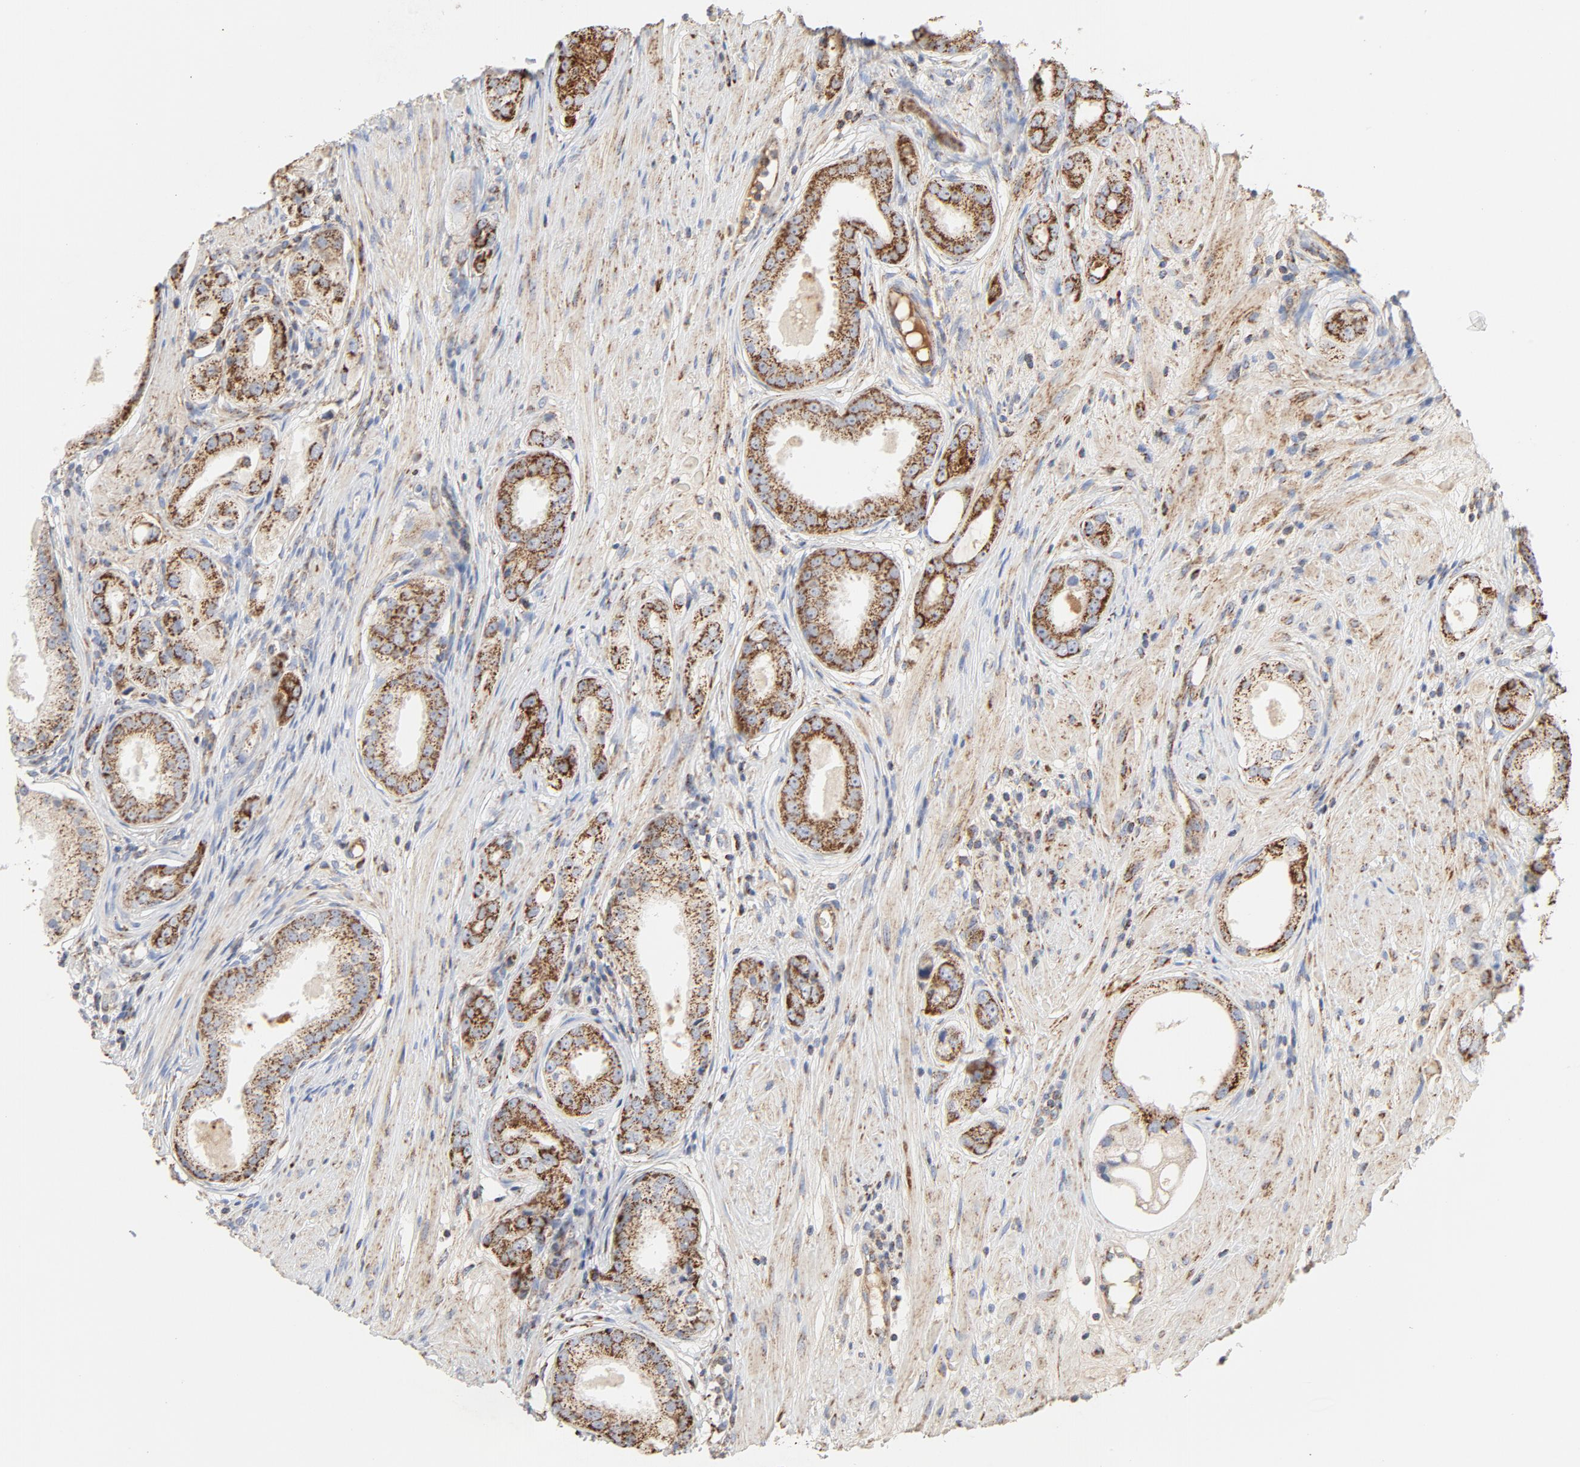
{"staining": {"intensity": "strong", "quantity": ">75%", "location": "cytoplasmic/membranous"}, "tissue": "prostate cancer", "cell_type": "Tumor cells", "image_type": "cancer", "snomed": [{"axis": "morphology", "description": "Adenocarcinoma, Medium grade"}, {"axis": "topography", "description": "Prostate"}], "caption": "Immunohistochemistry (IHC) image of prostate cancer (medium-grade adenocarcinoma) stained for a protein (brown), which shows high levels of strong cytoplasmic/membranous staining in approximately >75% of tumor cells.", "gene": "PCNX4", "patient": {"sex": "male", "age": 53}}